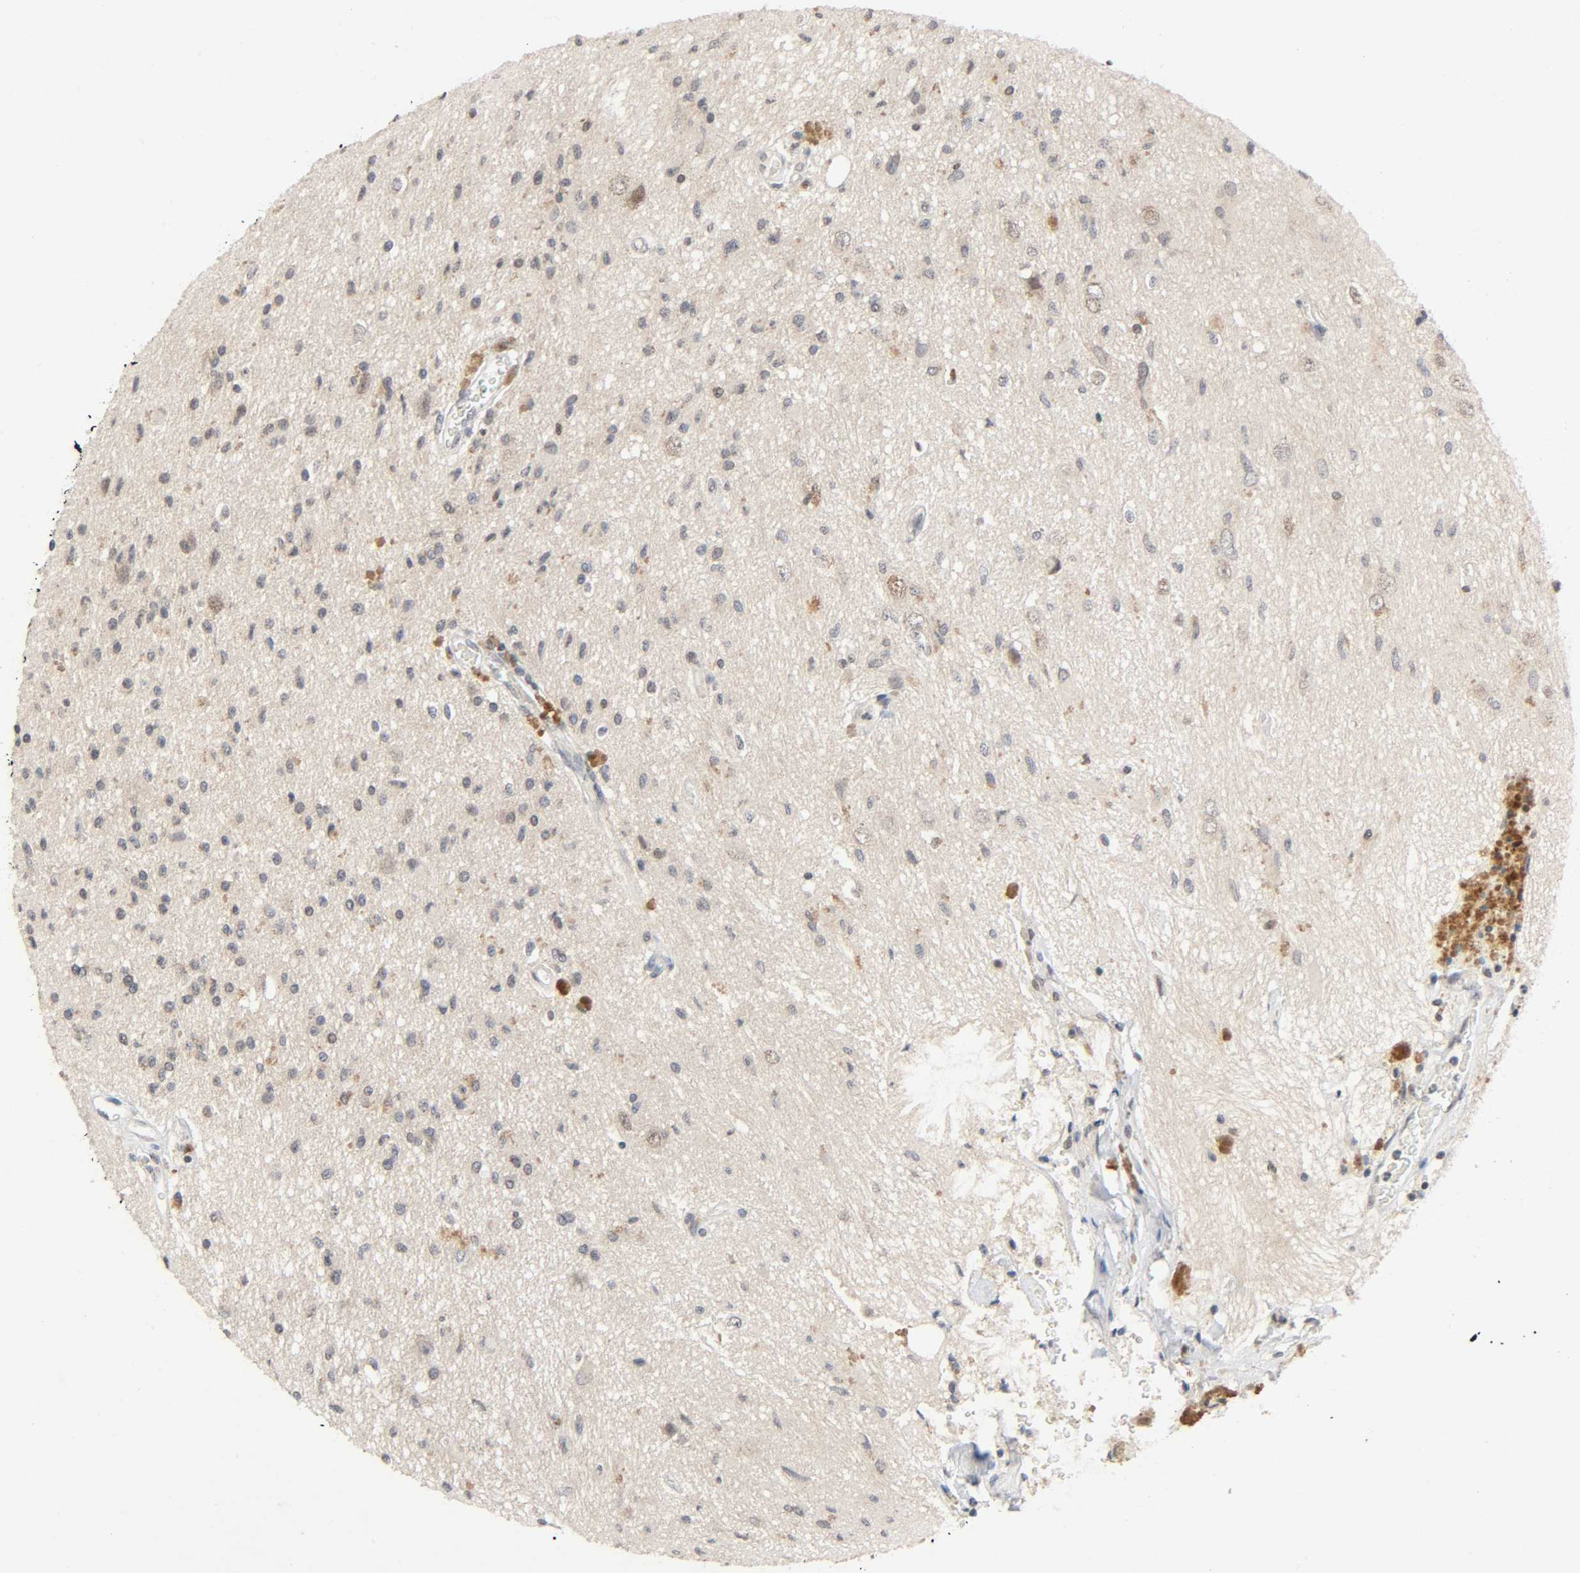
{"staining": {"intensity": "weak", "quantity": "<25%", "location": "nuclear"}, "tissue": "glioma", "cell_type": "Tumor cells", "image_type": "cancer", "snomed": [{"axis": "morphology", "description": "Glioma, malignant, High grade"}, {"axis": "topography", "description": "Brain"}], "caption": "A photomicrograph of high-grade glioma (malignant) stained for a protein reveals no brown staining in tumor cells.", "gene": "MAPKAPK5", "patient": {"sex": "male", "age": 47}}